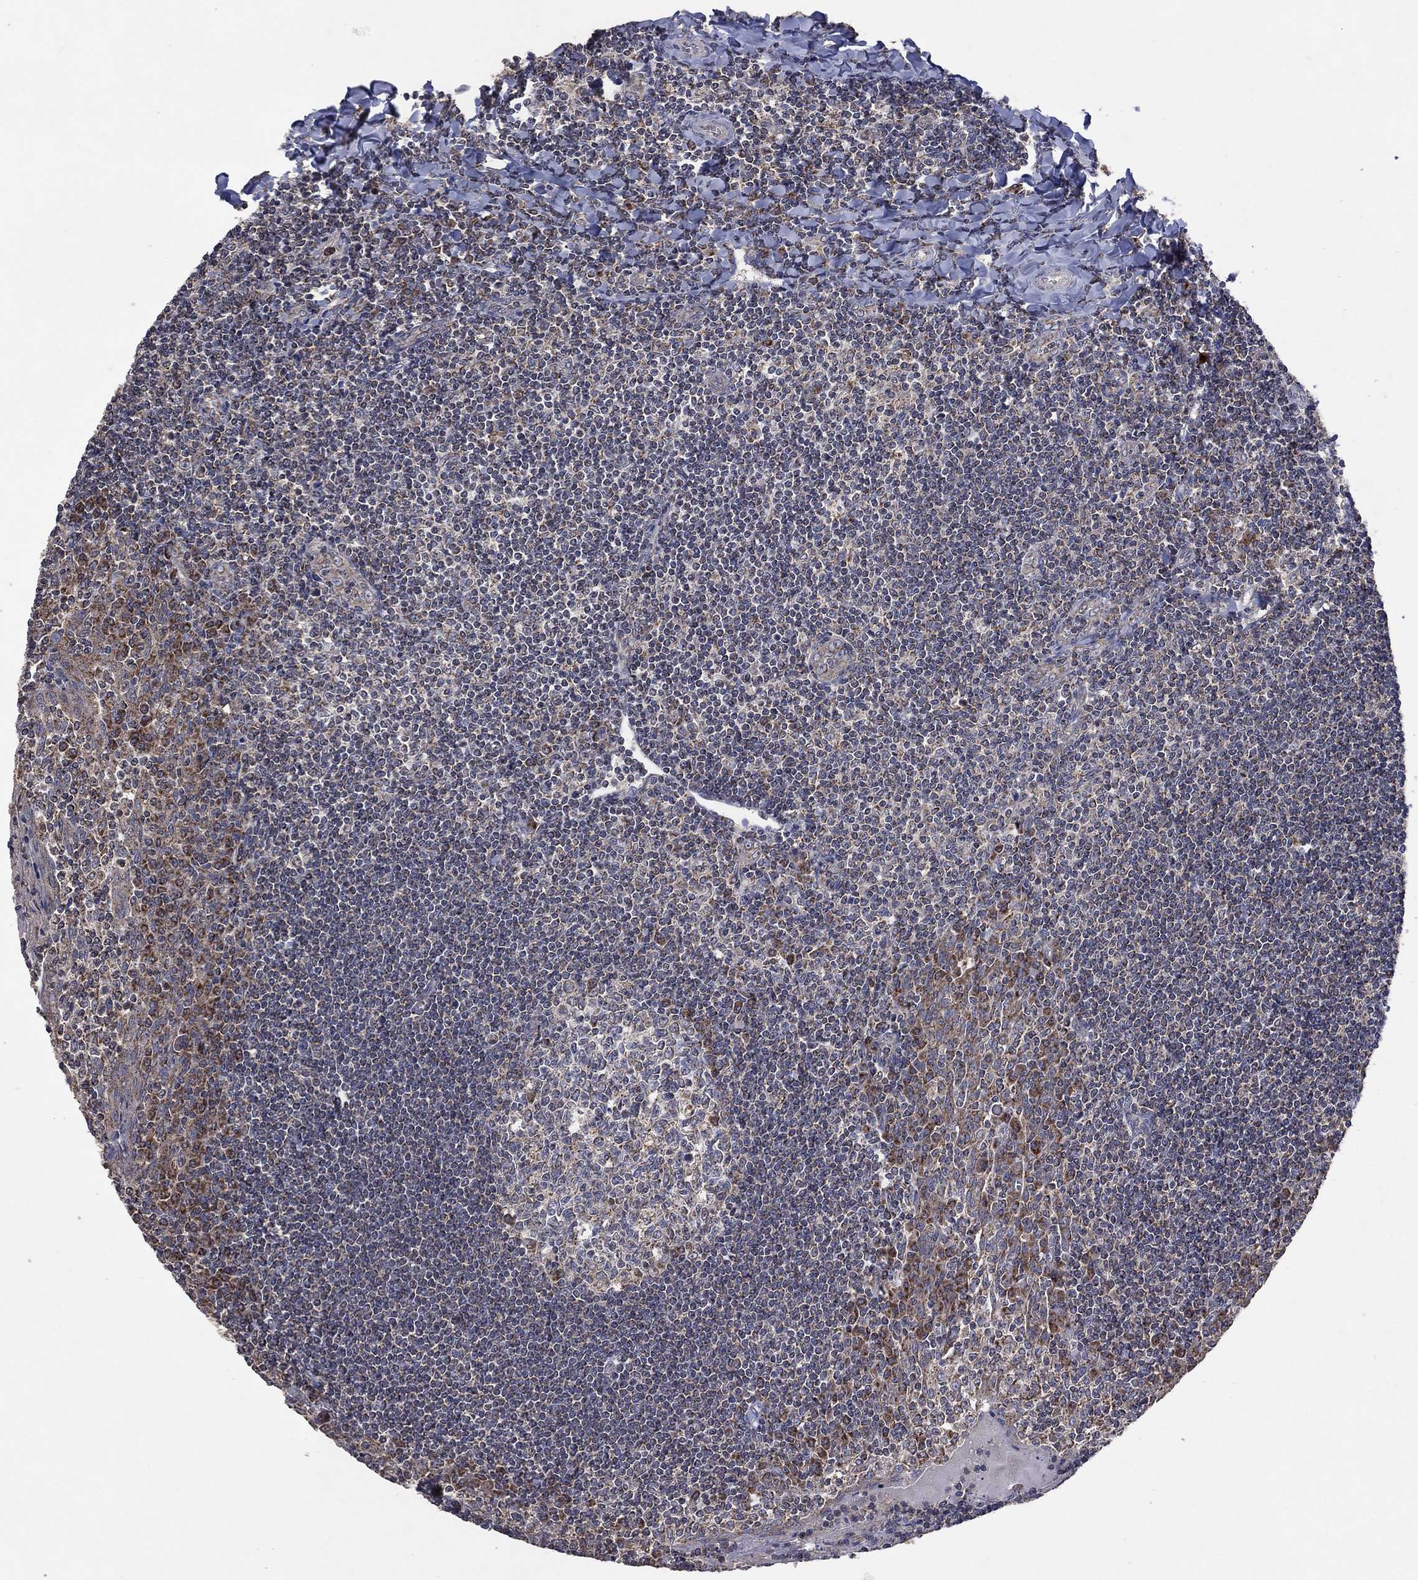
{"staining": {"intensity": "strong", "quantity": "<25%", "location": "cytoplasmic/membranous"}, "tissue": "tonsil", "cell_type": "Germinal center cells", "image_type": "normal", "snomed": [{"axis": "morphology", "description": "Normal tissue, NOS"}, {"axis": "topography", "description": "Tonsil"}], "caption": "Protein analysis of benign tonsil reveals strong cytoplasmic/membranous staining in approximately <25% of germinal center cells.", "gene": "DPH1", "patient": {"sex": "female", "age": 12}}